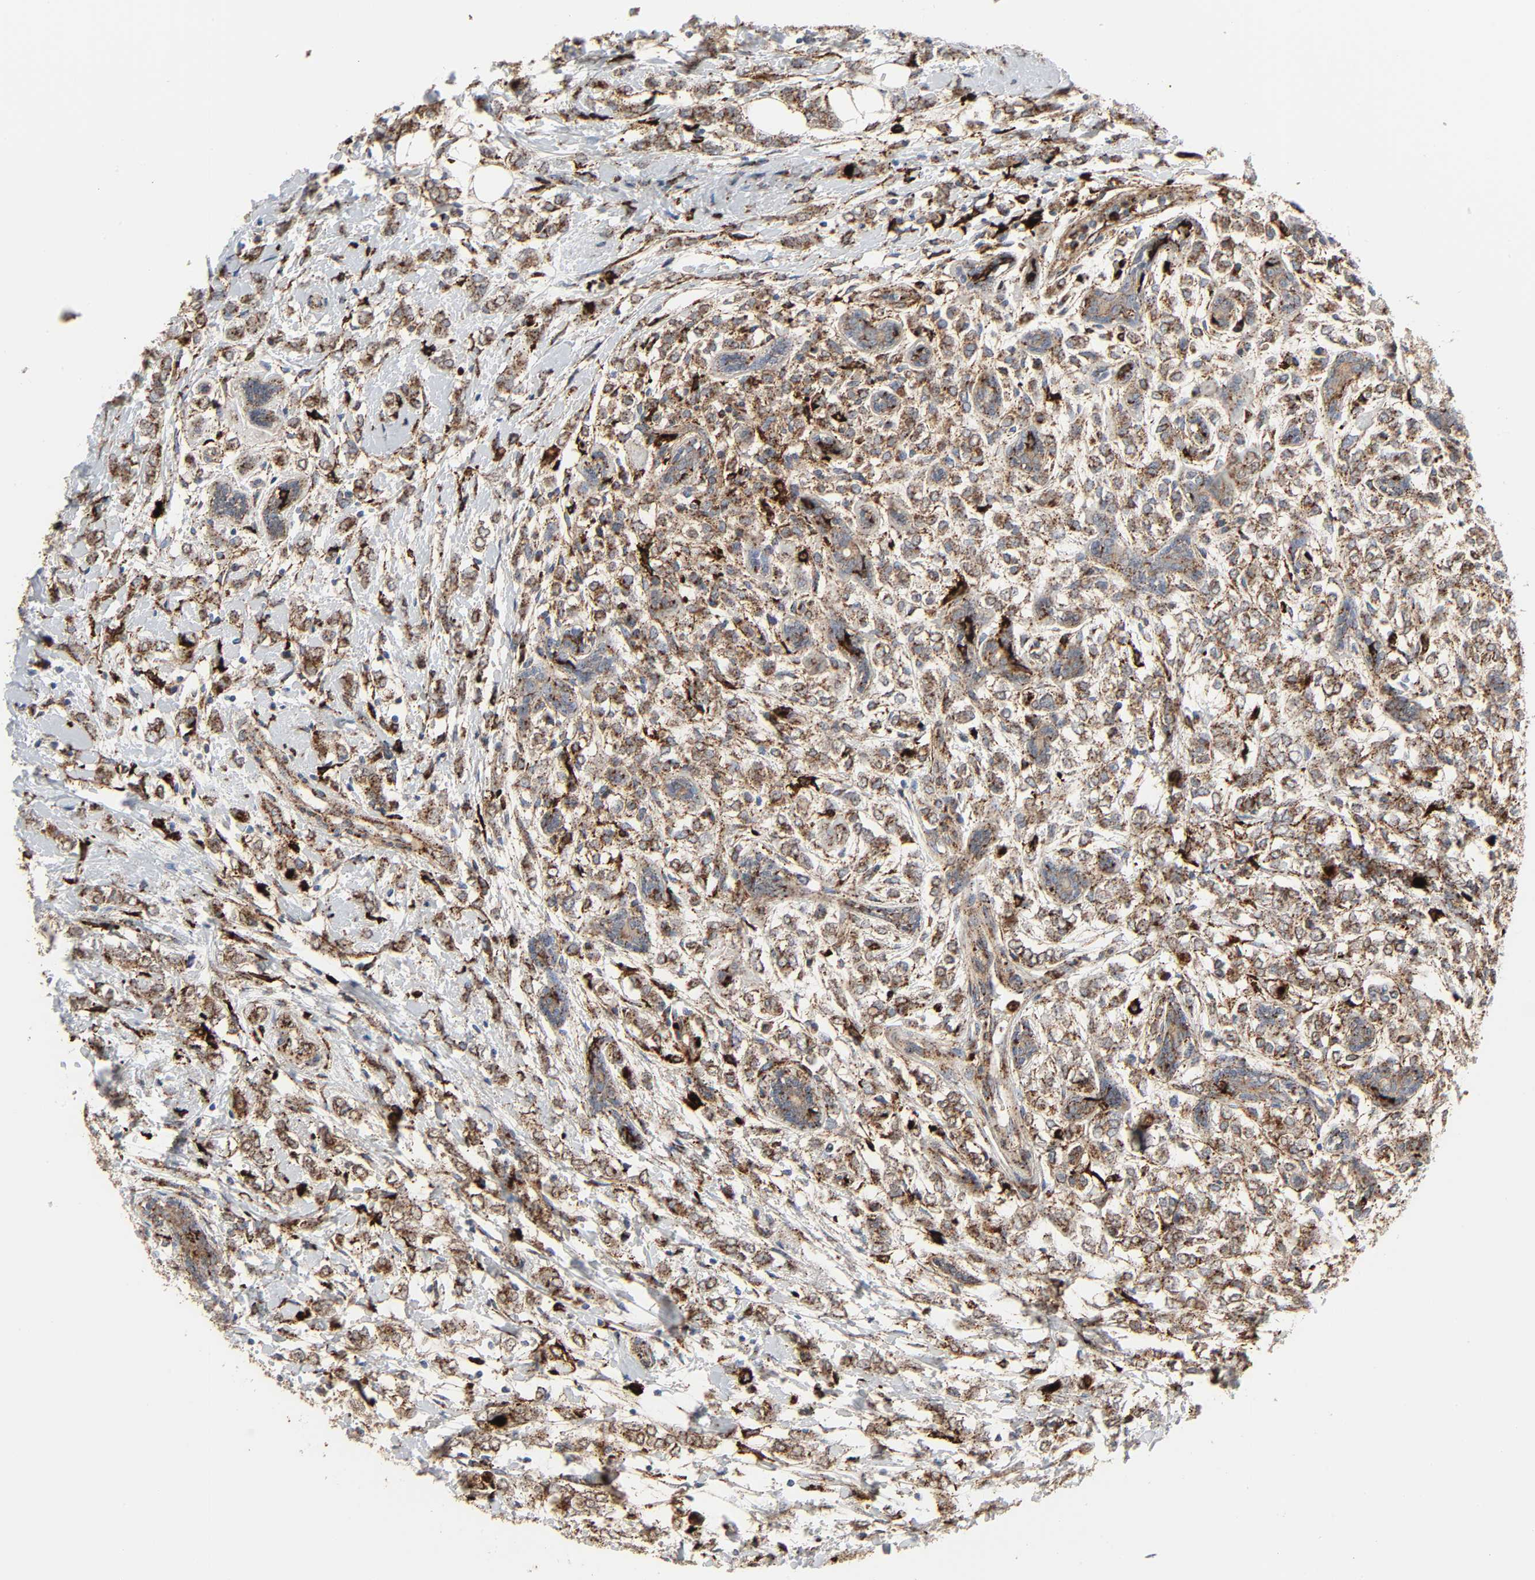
{"staining": {"intensity": "strong", "quantity": ">75%", "location": "cytoplasmic/membranous"}, "tissue": "breast cancer", "cell_type": "Tumor cells", "image_type": "cancer", "snomed": [{"axis": "morphology", "description": "Normal tissue, NOS"}, {"axis": "morphology", "description": "Lobular carcinoma"}, {"axis": "topography", "description": "Breast"}], "caption": "Breast cancer tissue demonstrates strong cytoplasmic/membranous positivity in about >75% of tumor cells, visualized by immunohistochemistry.", "gene": "PSAP", "patient": {"sex": "female", "age": 47}}